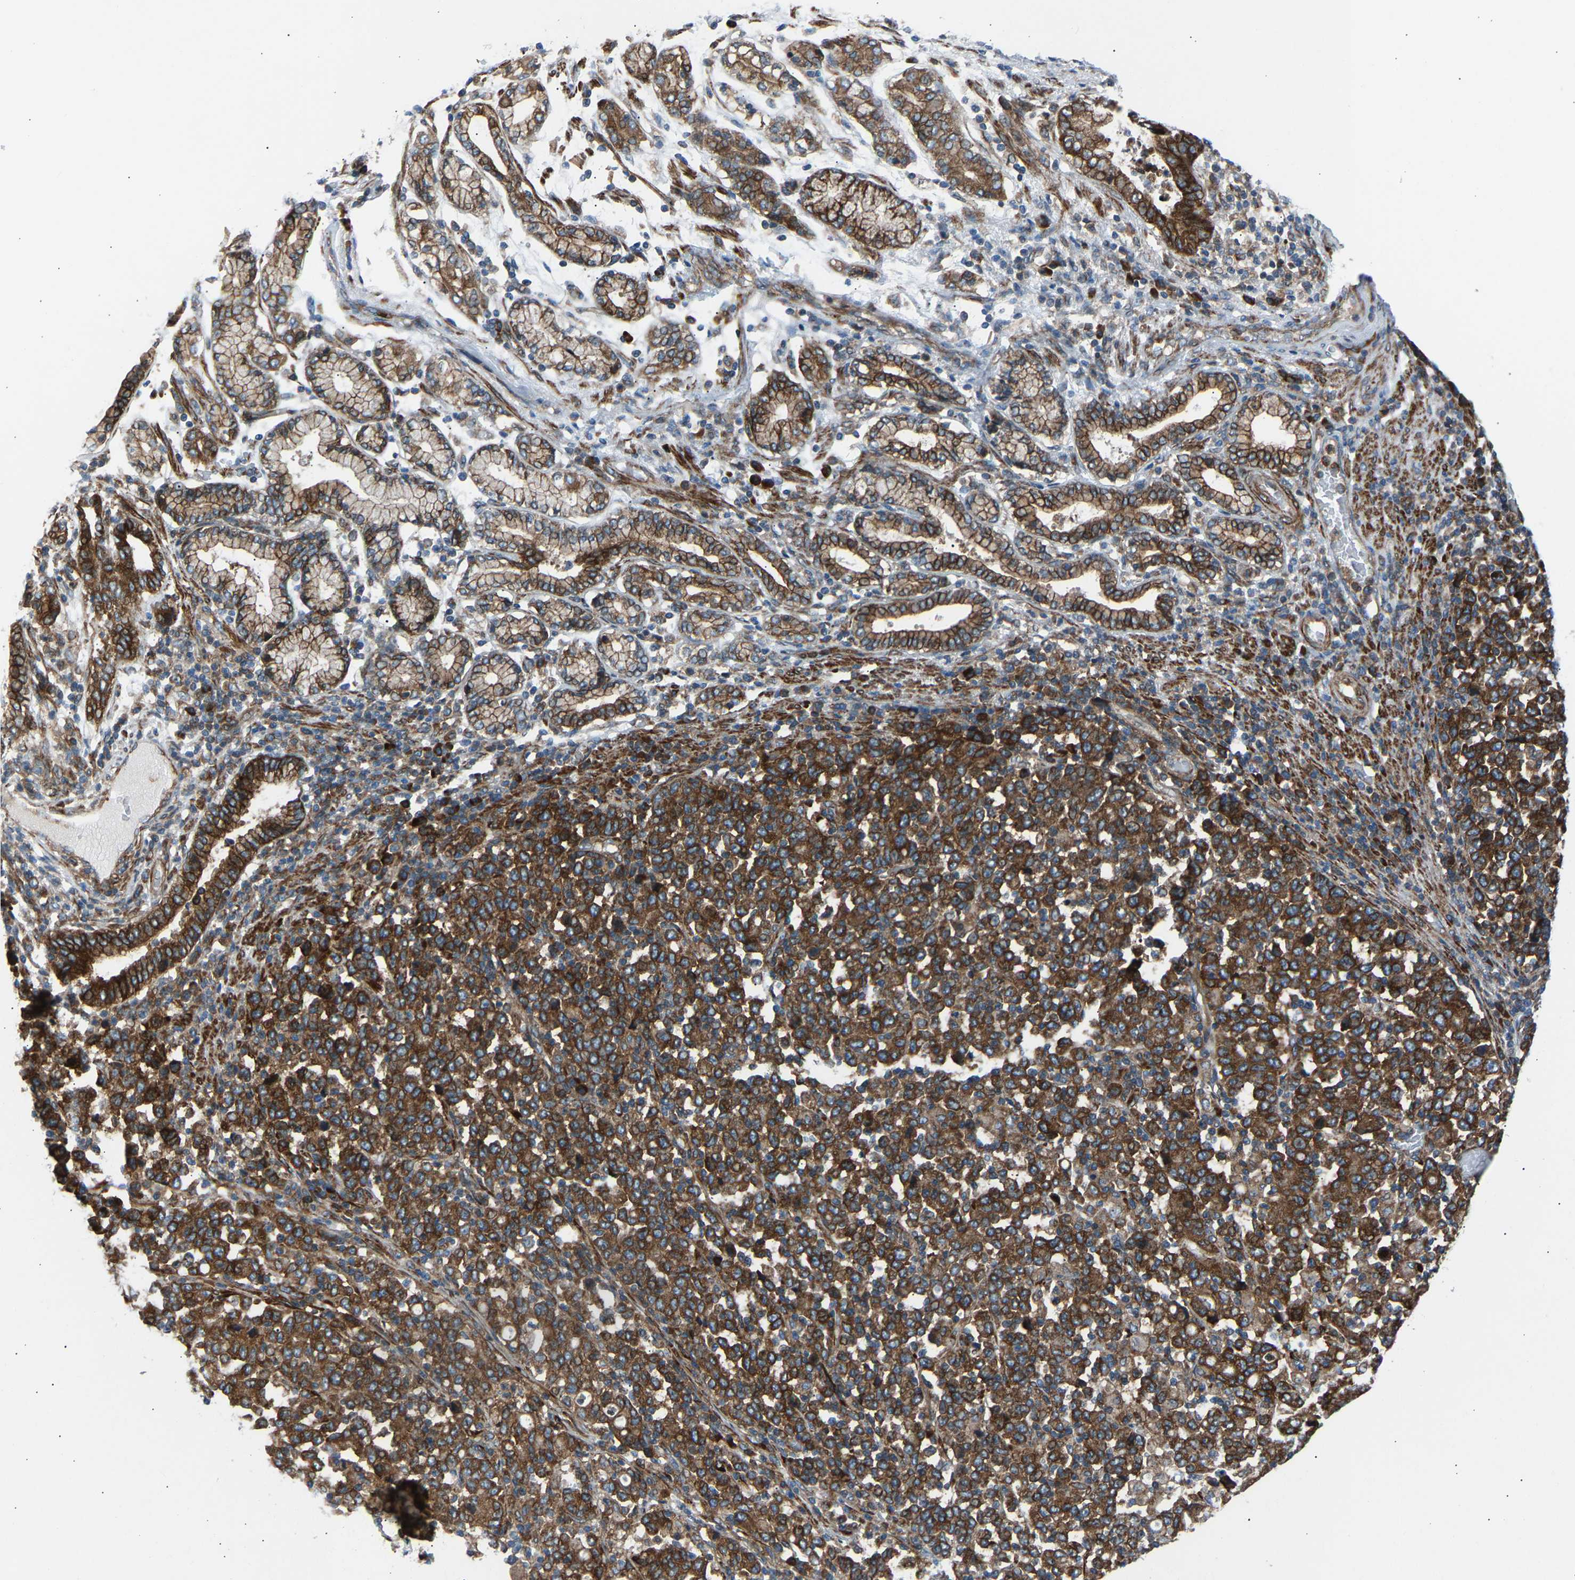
{"staining": {"intensity": "strong", "quantity": ">75%", "location": "cytoplasmic/membranous"}, "tissue": "stomach cancer", "cell_type": "Tumor cells", "image_type": "cancer", "snomed": [{"axis": "morphology", "description": "Adenocarcinoma, NOS"}, {"axis": "topography", "description": "Stomach, upper"}], "caption": "The image exhibits immunohistochemical staining of stomach cancer. There is strong cytoplasmic/membranous positivity is present in approximately >75% of tumor cells.", "gene": "VPS41", "patient": {"sex": "male", "age": 69}}